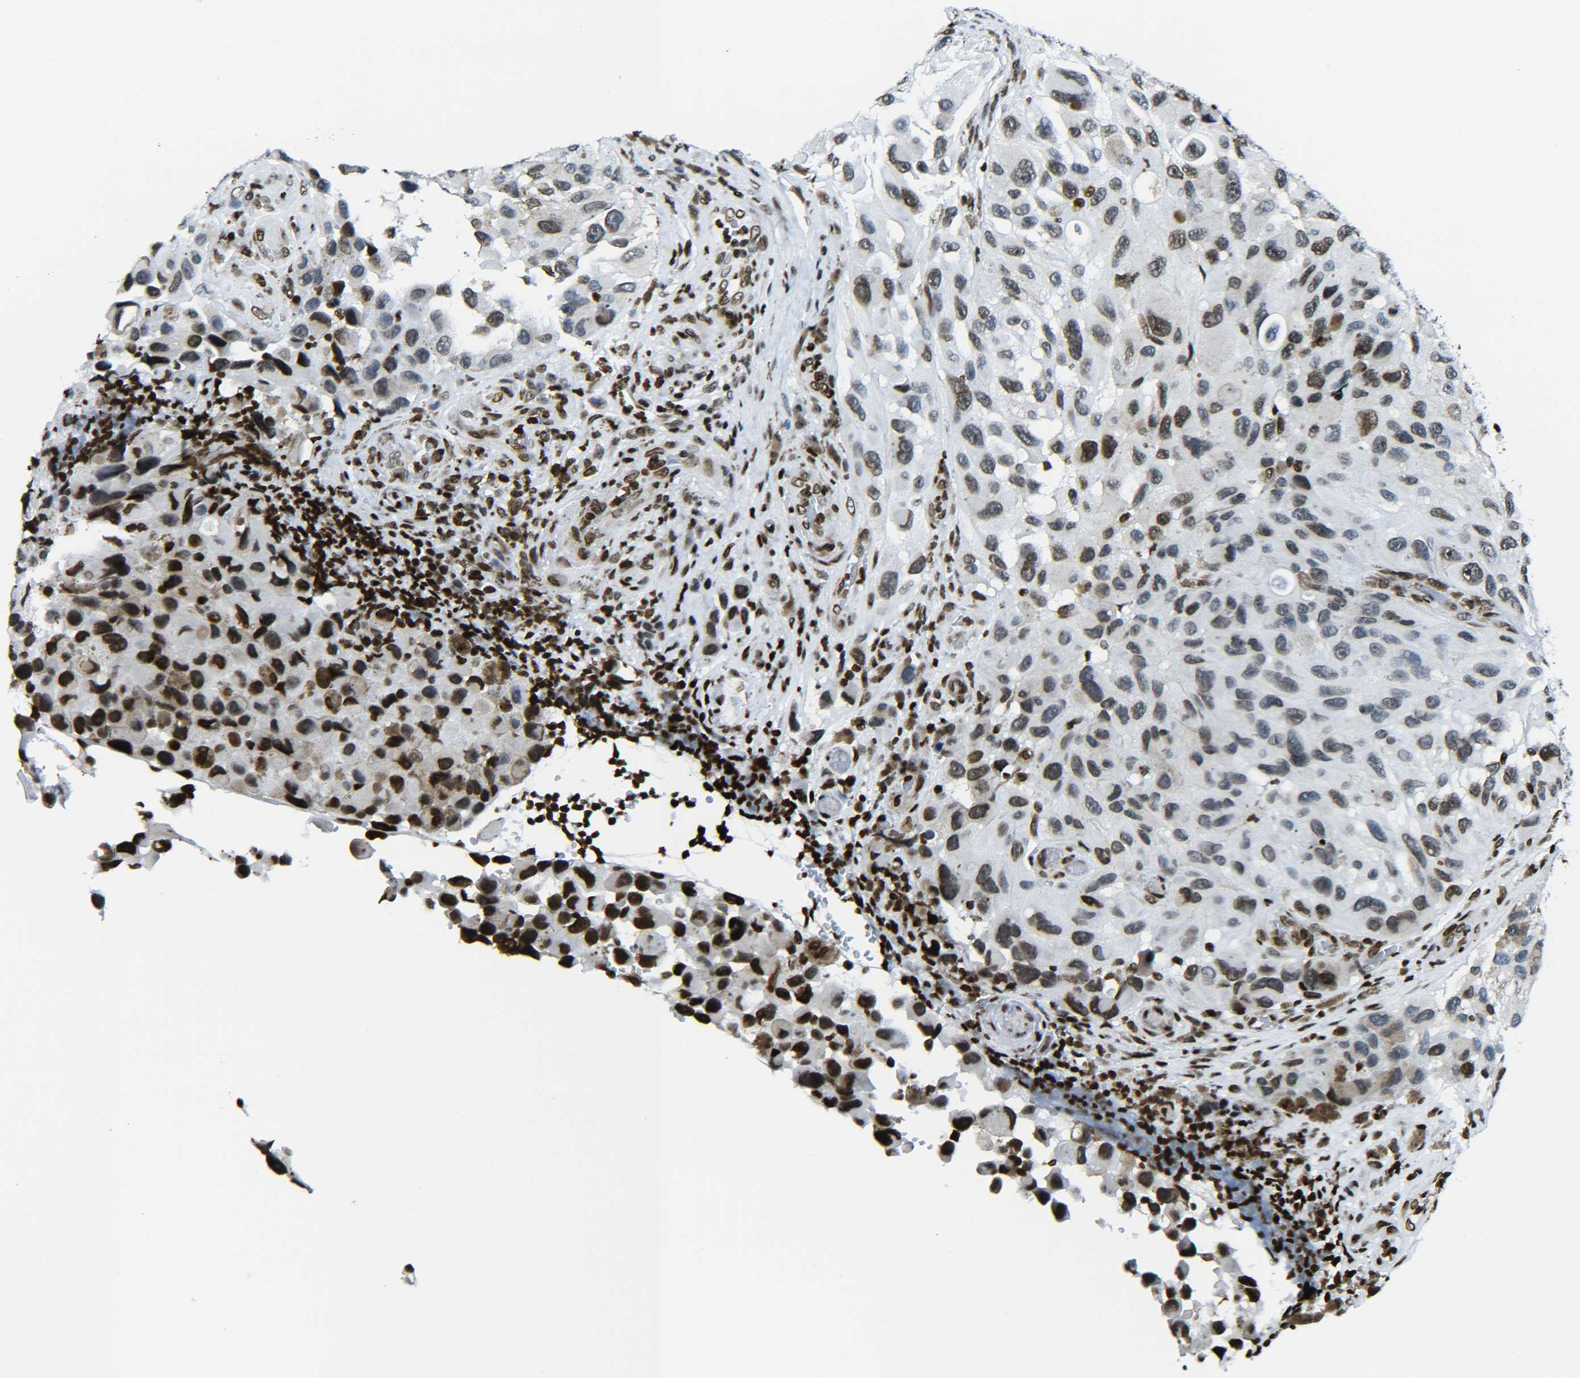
{"staining": {"intensity": "moderate", "quantity": ">75%", "location": "nuclear"}, "tissue": "melanoma", "cell_type": "Tumor cells", "image_type": "cancer", "snomed": [{"axis": "morphology", "description": "Malignant melanoma, NOS"}, {"axis": "topography", "description": "Skin"}], "caption": "A brown stain highlights moderate nuclear staining of a protein in human malignant melanoma tumor cells.", "gene": "H2AX", "patient": {"sex": "female", "age": 73}}